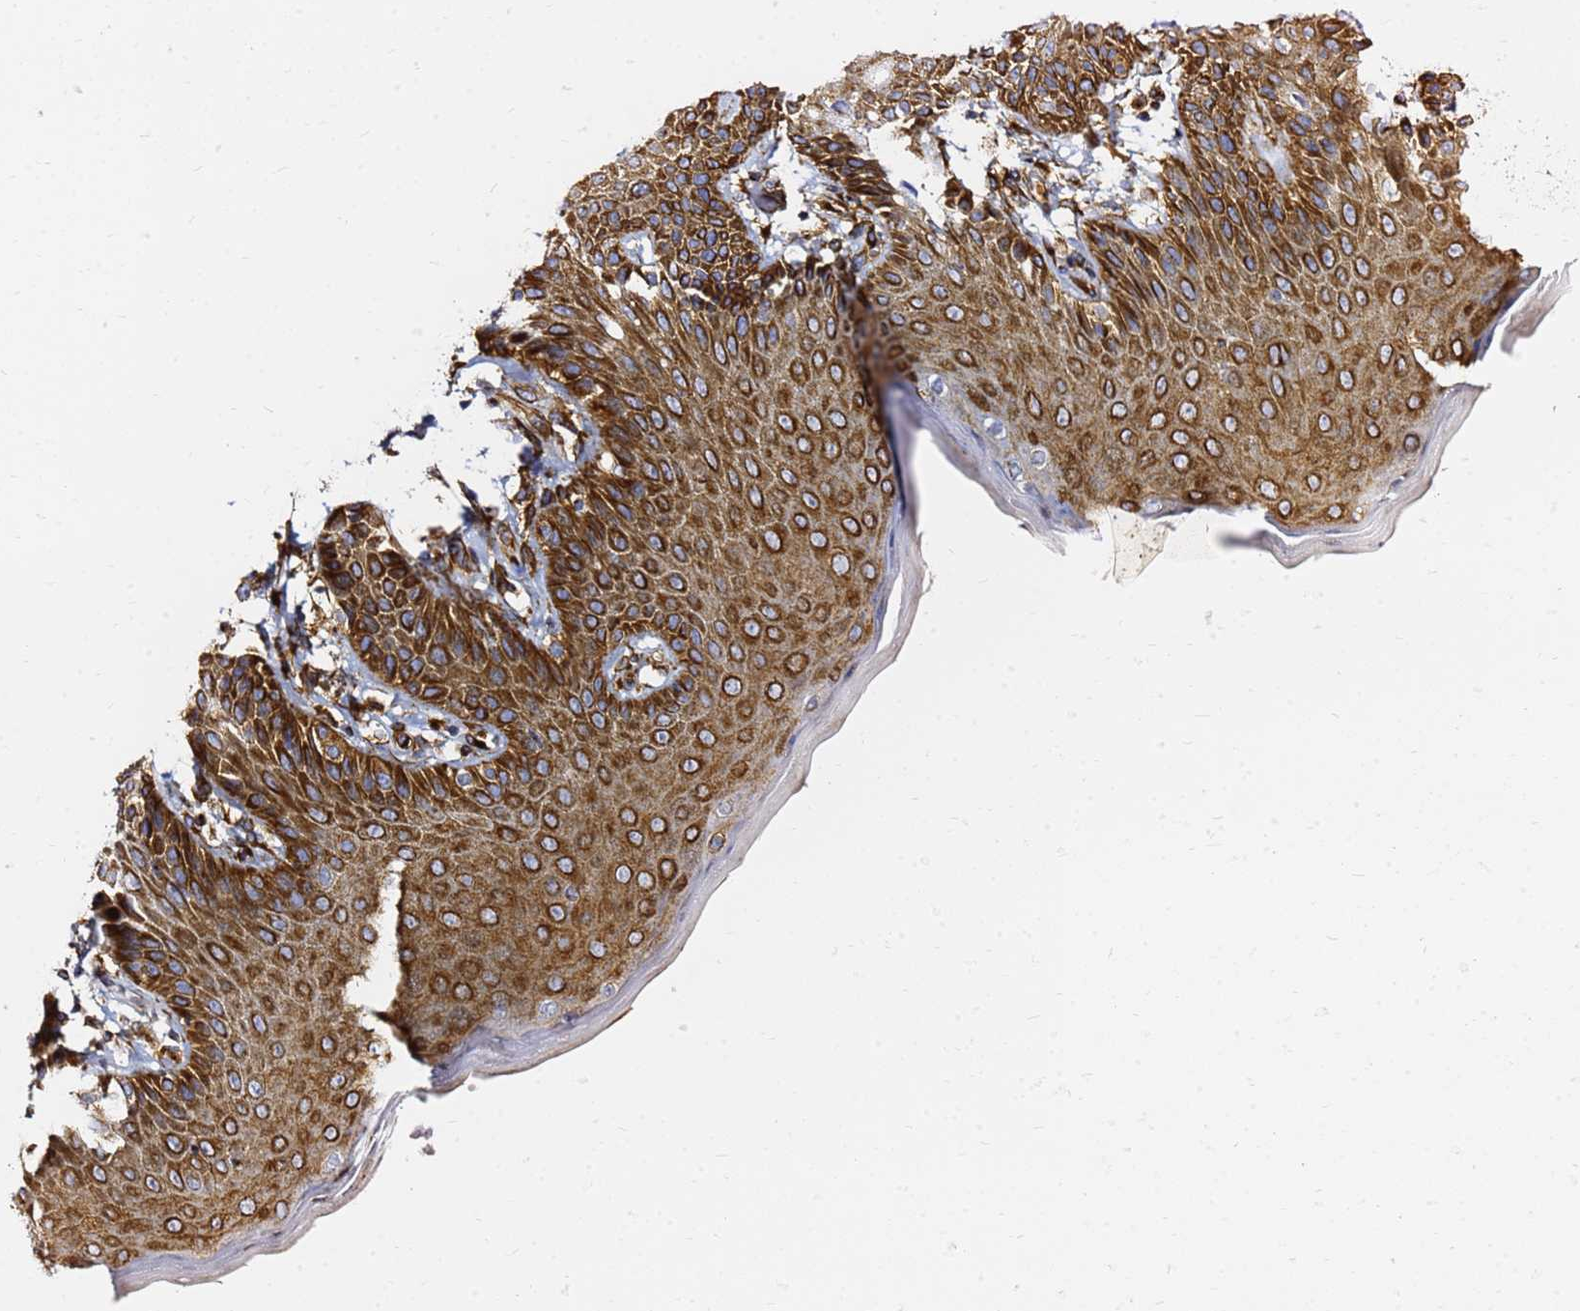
{"staining": {"intensity": "strong", "quantity": ">75%", "location": "cytoplasmic/membranous"}, "tissue": "skin", "cell_type": "Epidermal cells", "image_type": "normal", "snomed": [{"axis": "morphology", "description": "Normal tissue, NOS"}, {"axis": "topography", "description": "Anal"}], "caption": "Immunohistochemical staining of normal skin demonstrates >75% levels of strong cytoplasmic/membranous protein staining in about >75% of epidermal cells. The staining was performed using DAB (3,3'-diaminobenzidine), with brown indicating positive protein expression. Nuclei are stained blue with hematoxylin.", "gene": "TUBA8", "patient": {"sex": "female", "age": 89}}